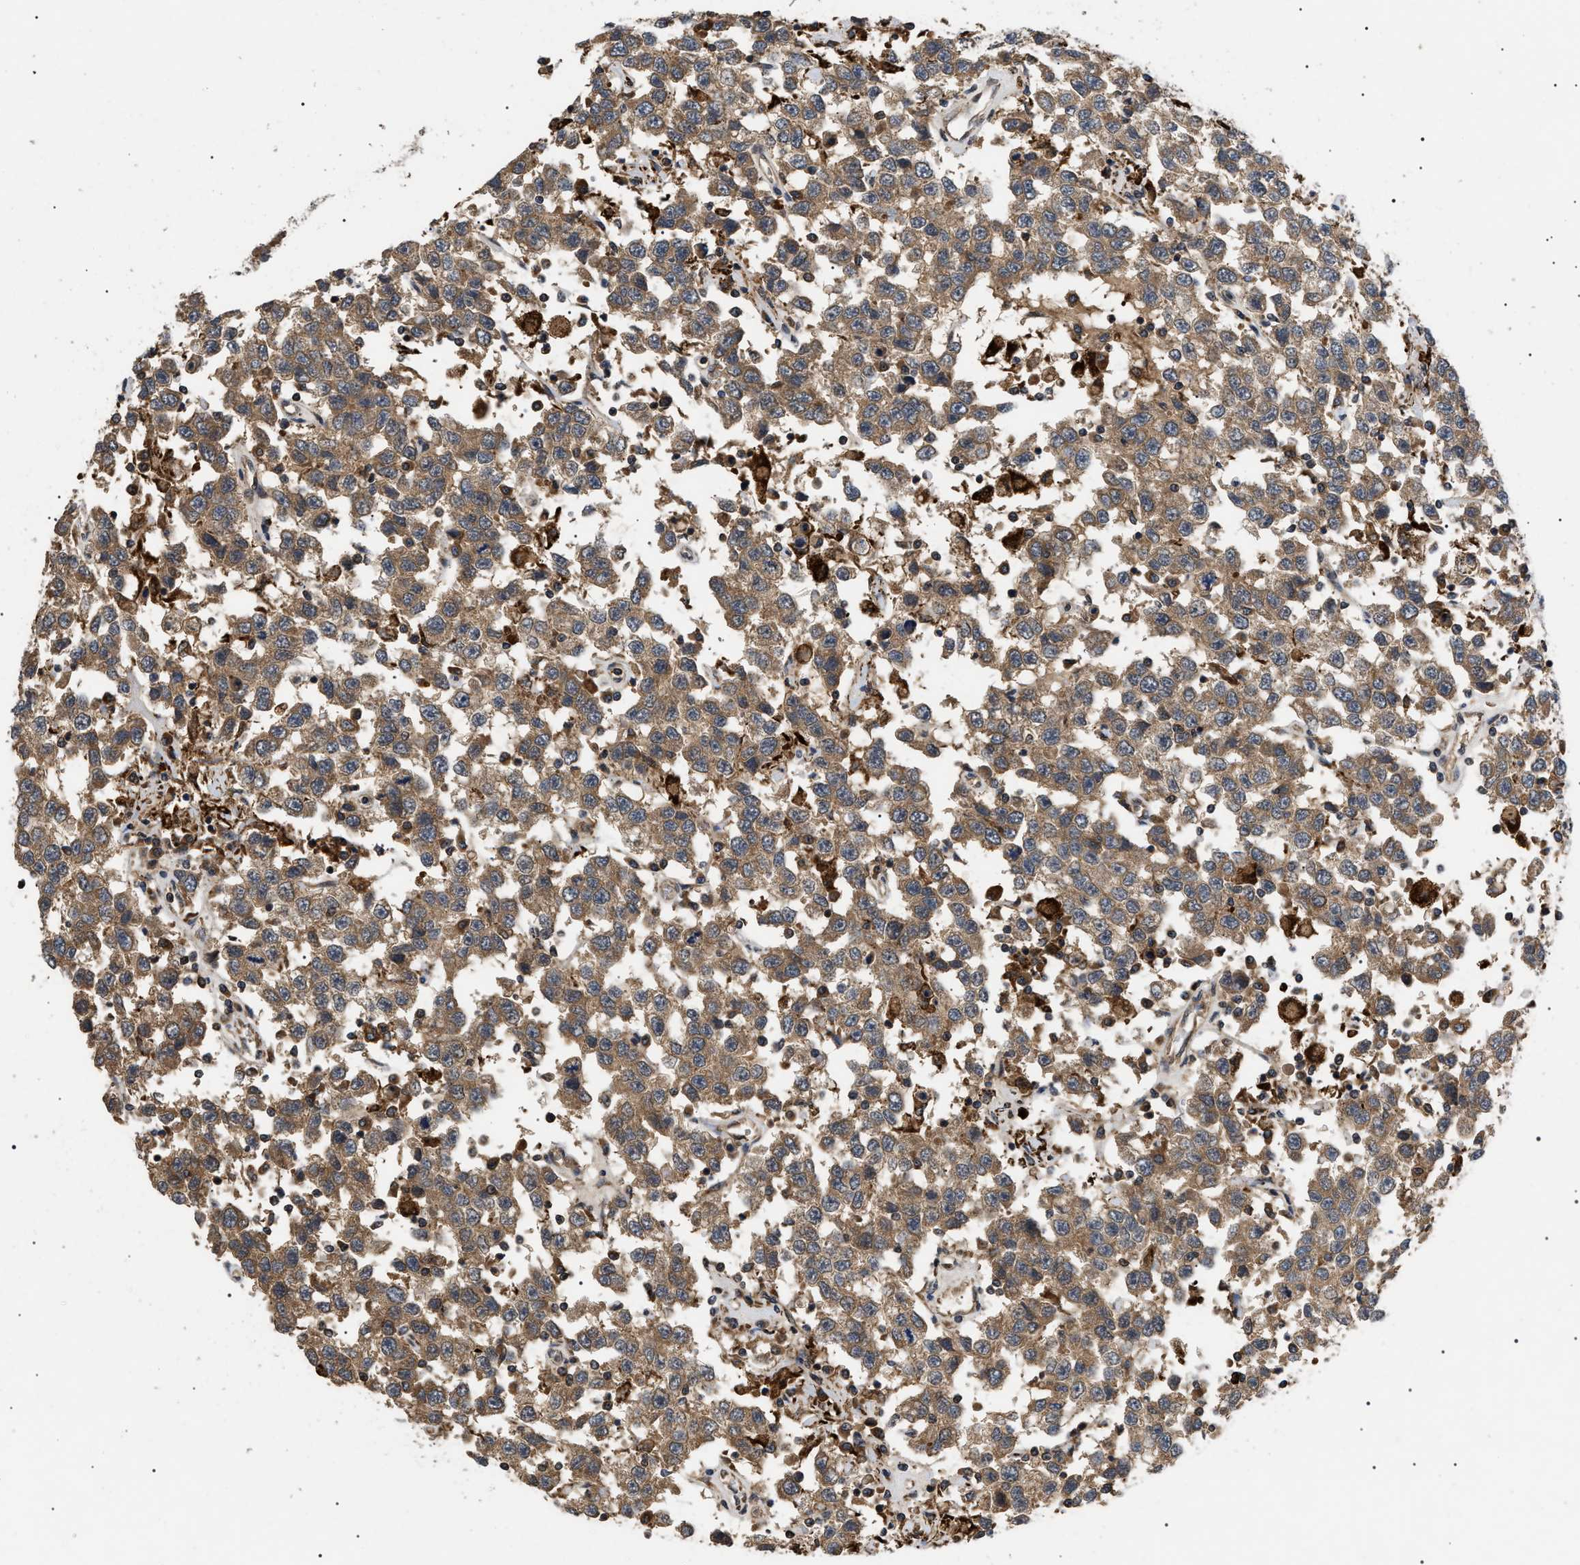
{"staining": {"intensity": "moderate", "quantity": ">75%", "location": "cytoplasmic/membranous"}, "tissue": "testis cancer", "cell_type": "Tumor cells", "image_type": "cancer", "snomed": [{"axis": "morphology", "description": "Seminoma, NOS"}, {"axis": "topography", "description": "Testis"}], "caption": "There is medium levels of moderate cytoplasmic/membranous expression in tumor cells of seminoma (testis), as demonstrated by immunohistochemical staining (brown color).", "gene": "ASTL", "patient": {"sex": "male", "age": 41}}